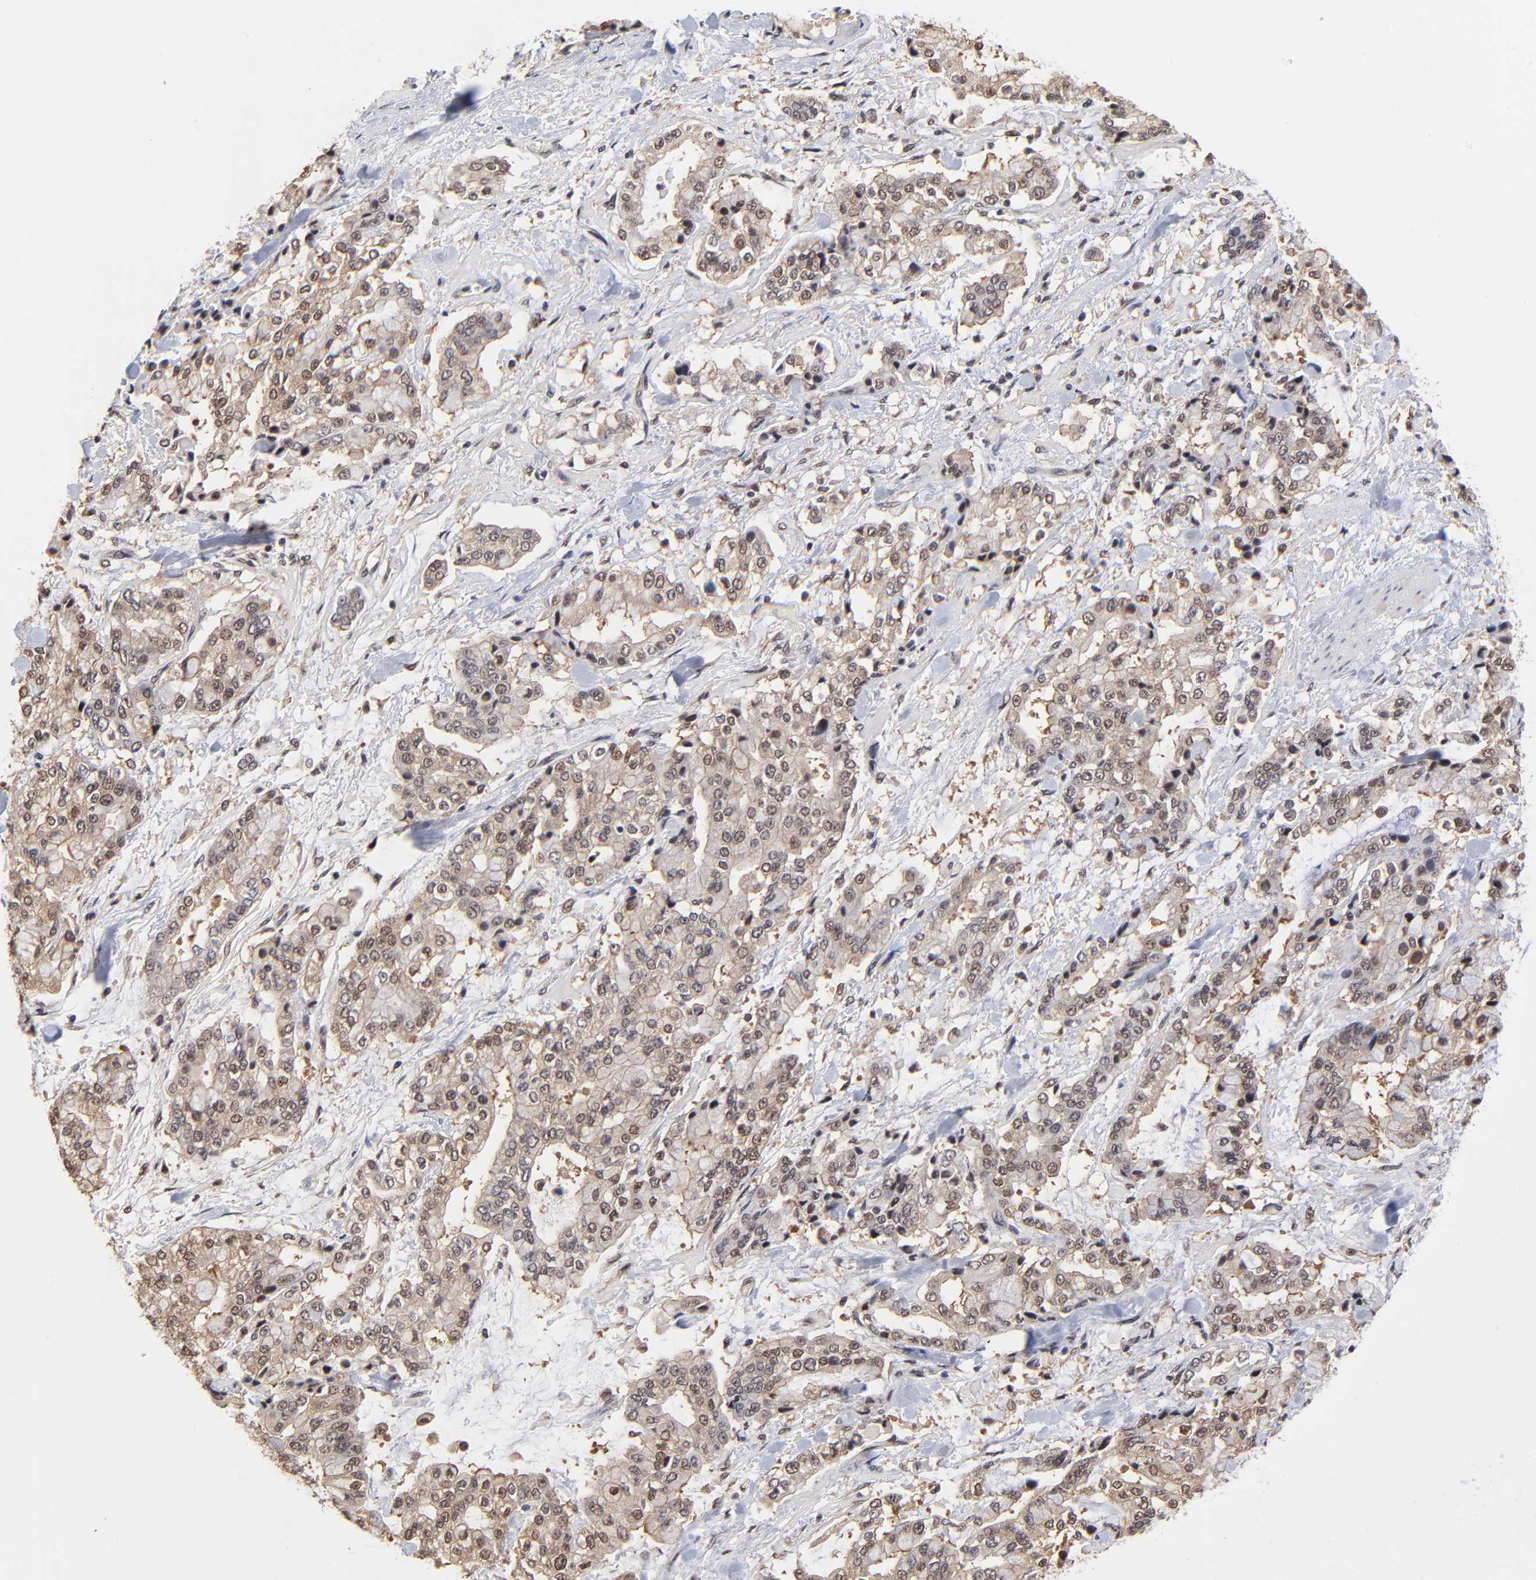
{"staining": {"intensity": "weak", "quantity": "25%-75%", "location": "nuclear"}, "tissue": "stomach cancer", "cell_type": "Tumor cells", "image_type": "cancer", "snomed": [{"axis": "morphology", "description": "Normal tissue, NOS"}, {"axis": "morphology", "description": "Adenocarcinoma, NOS"}, {"axis": "topography", "description": "Stomach, upper"}, {"axis": "topography", "description": "Stomach"}], "caption": "This photomicrograph exhibits immunohistochemistry staining of human stomach cancer (adenocarcinoma), with low weak nuclear staining in approximately 25%-75% of tumor cells.", "gene": "PSMC4", "patient": {"sex": "male", "age": 76}}